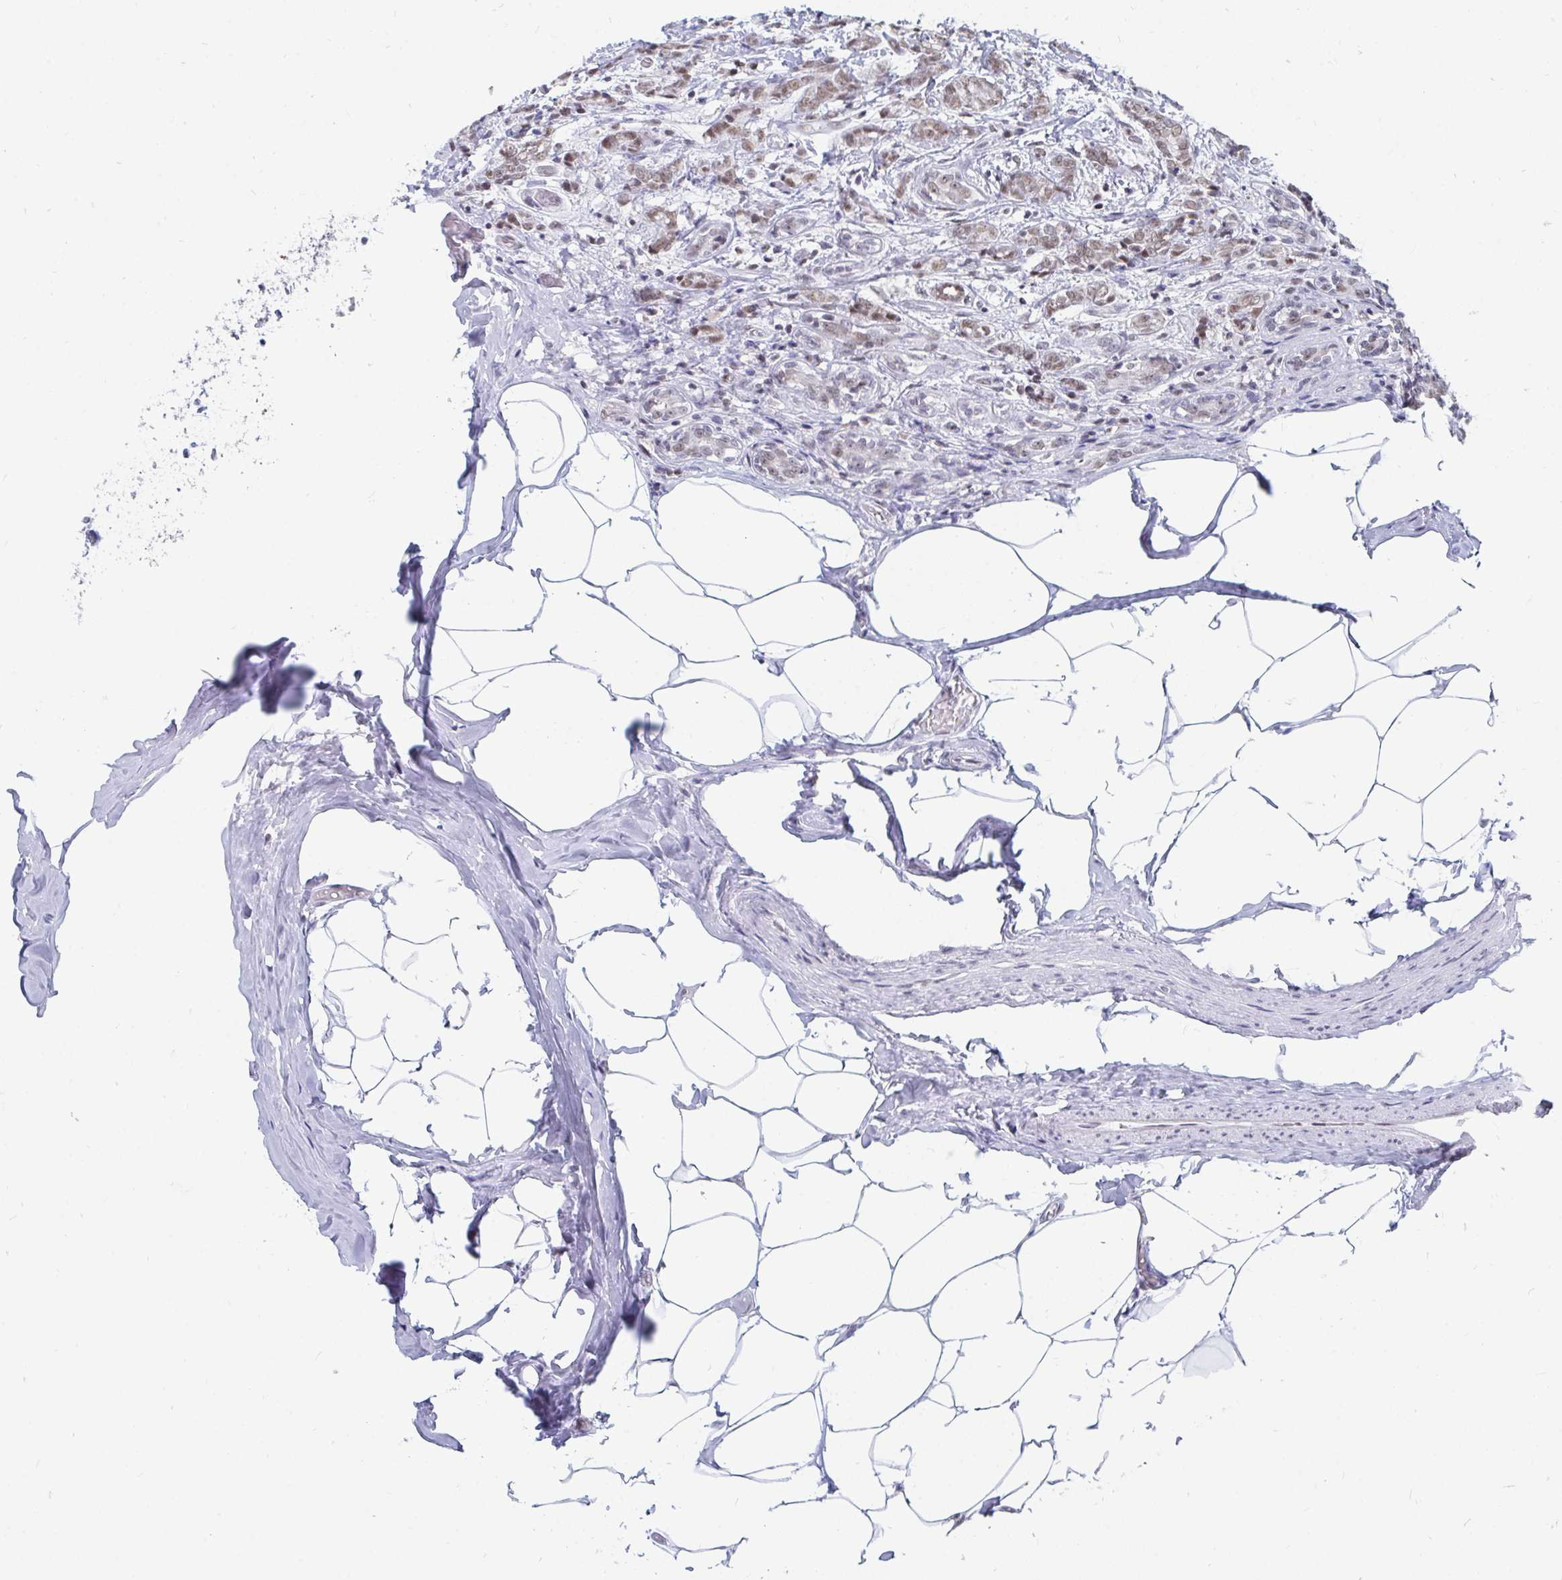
{"staining": {"intensity": "weak", "quantity": ">75%", "location": "nuclear"}, "tissue": "breast cancer", "cell_type": "Tumor cells", "image_type": "cancer", "snomed": [{"axis": "morphology", "description": "Intraductal carcinoma, in situ"}, {"axis": "morphology", "description": "Duct carcinoma"}, {"axis": "morphology", "description": "Lobular carcinoma, in situ"}, {"axis": "topography", "description": "Breast"}], "caption": "This histopathology image reveals IHC staining of intraductal carcinoma (breast), with low weak nuclear staining in approximately >75% of tumor cells.", "gene": "TRIP12", "patient": {"sex": "female", "age": 44}}